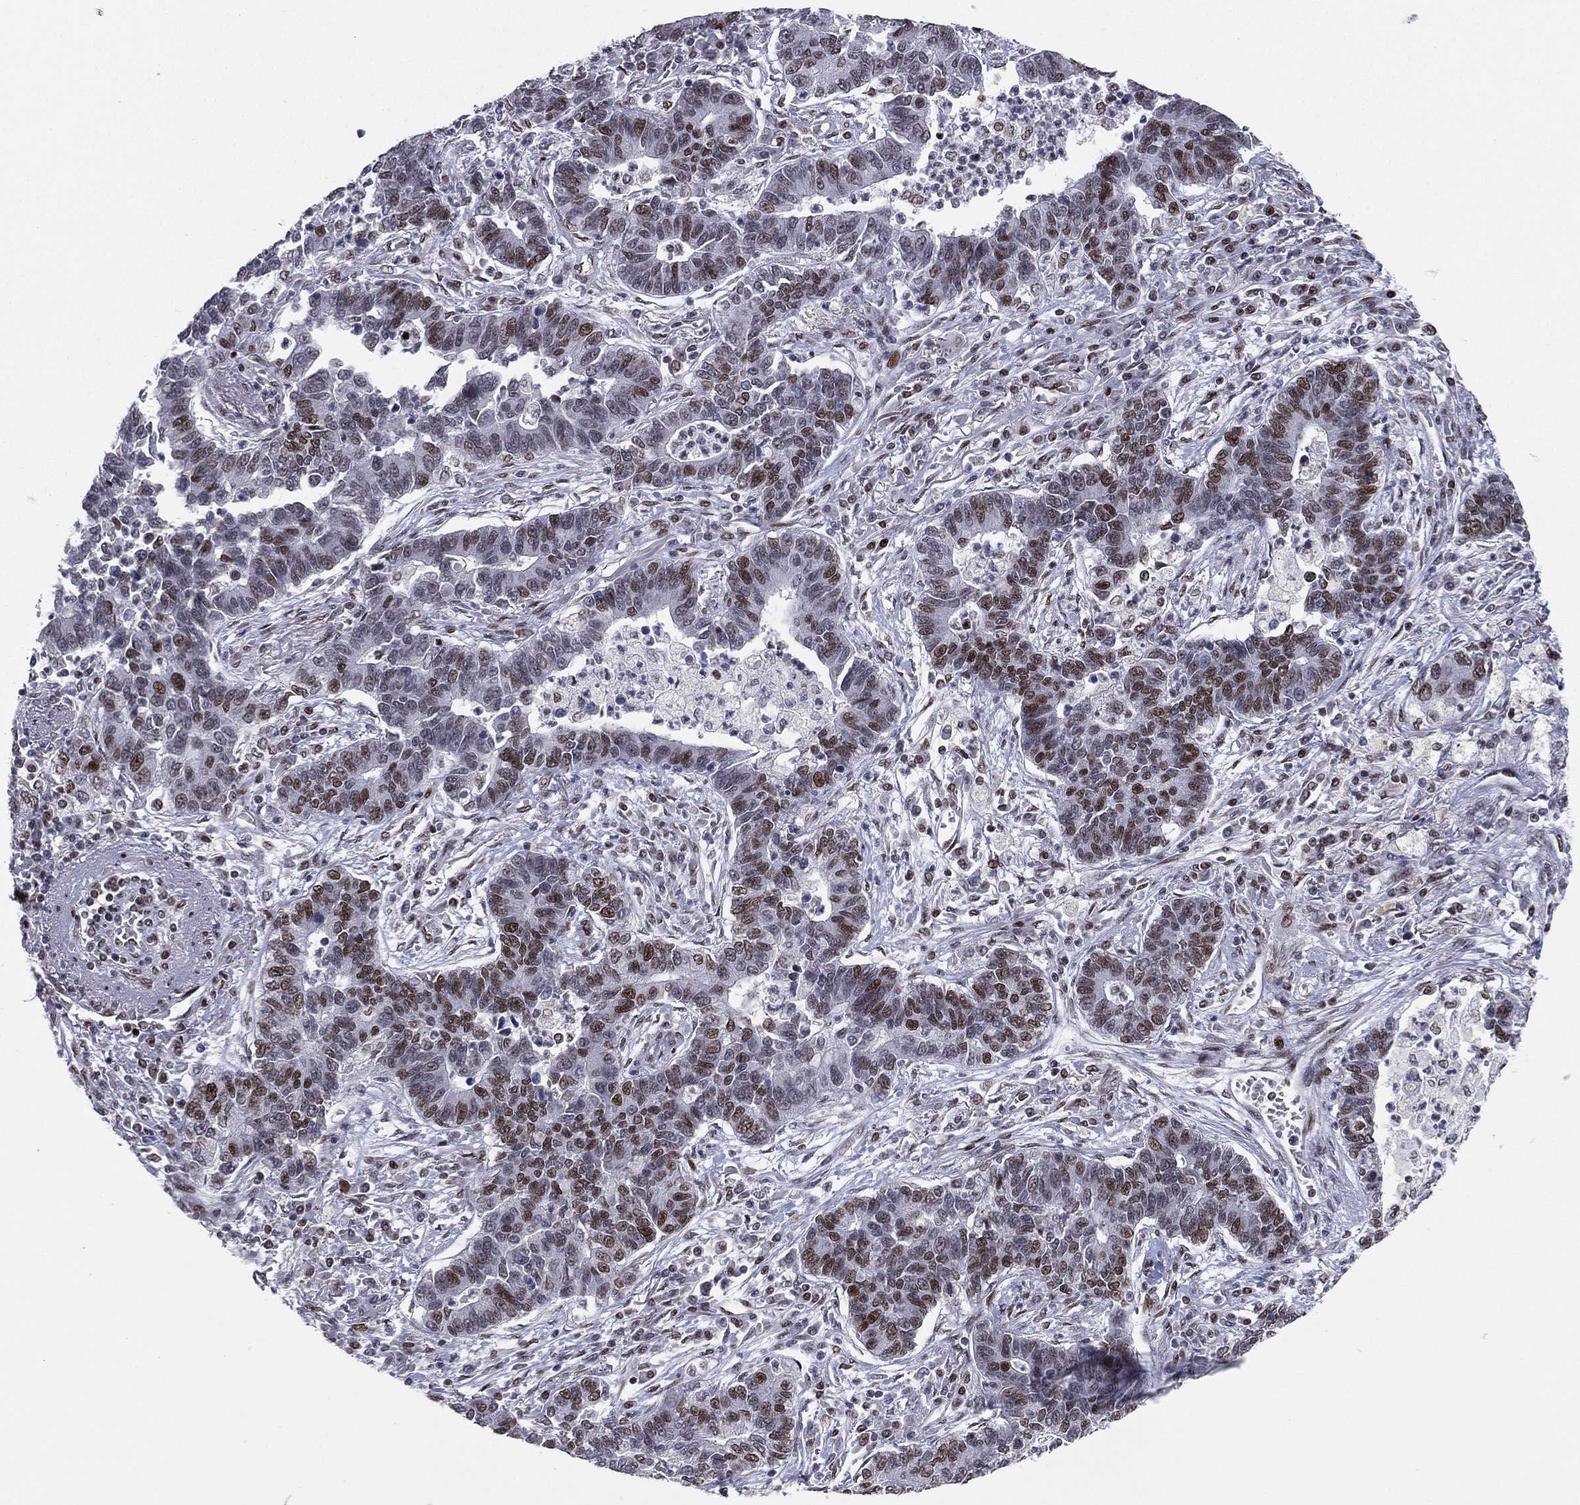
{"staining": {"intensity": "moderate", "quantity": ">75%", "location": "nuclear"}, "tissue": "lung cancer", "cell_type": "Tumor cells", "image_type": "cancer", "snomed": [{"axis": "morphology", "description": "Adenocarcinoma, NOS"}, {"axis": "topography", "description": "Lung"}], "caption": "Lung cancer (adenocarcinoma) tissue displays moderate nuclear staining in about >75% of tumor cells, visualized by immunohistochemistry.", "gene": "RTF1", "patient": {"sex": "female", "age": 57}}